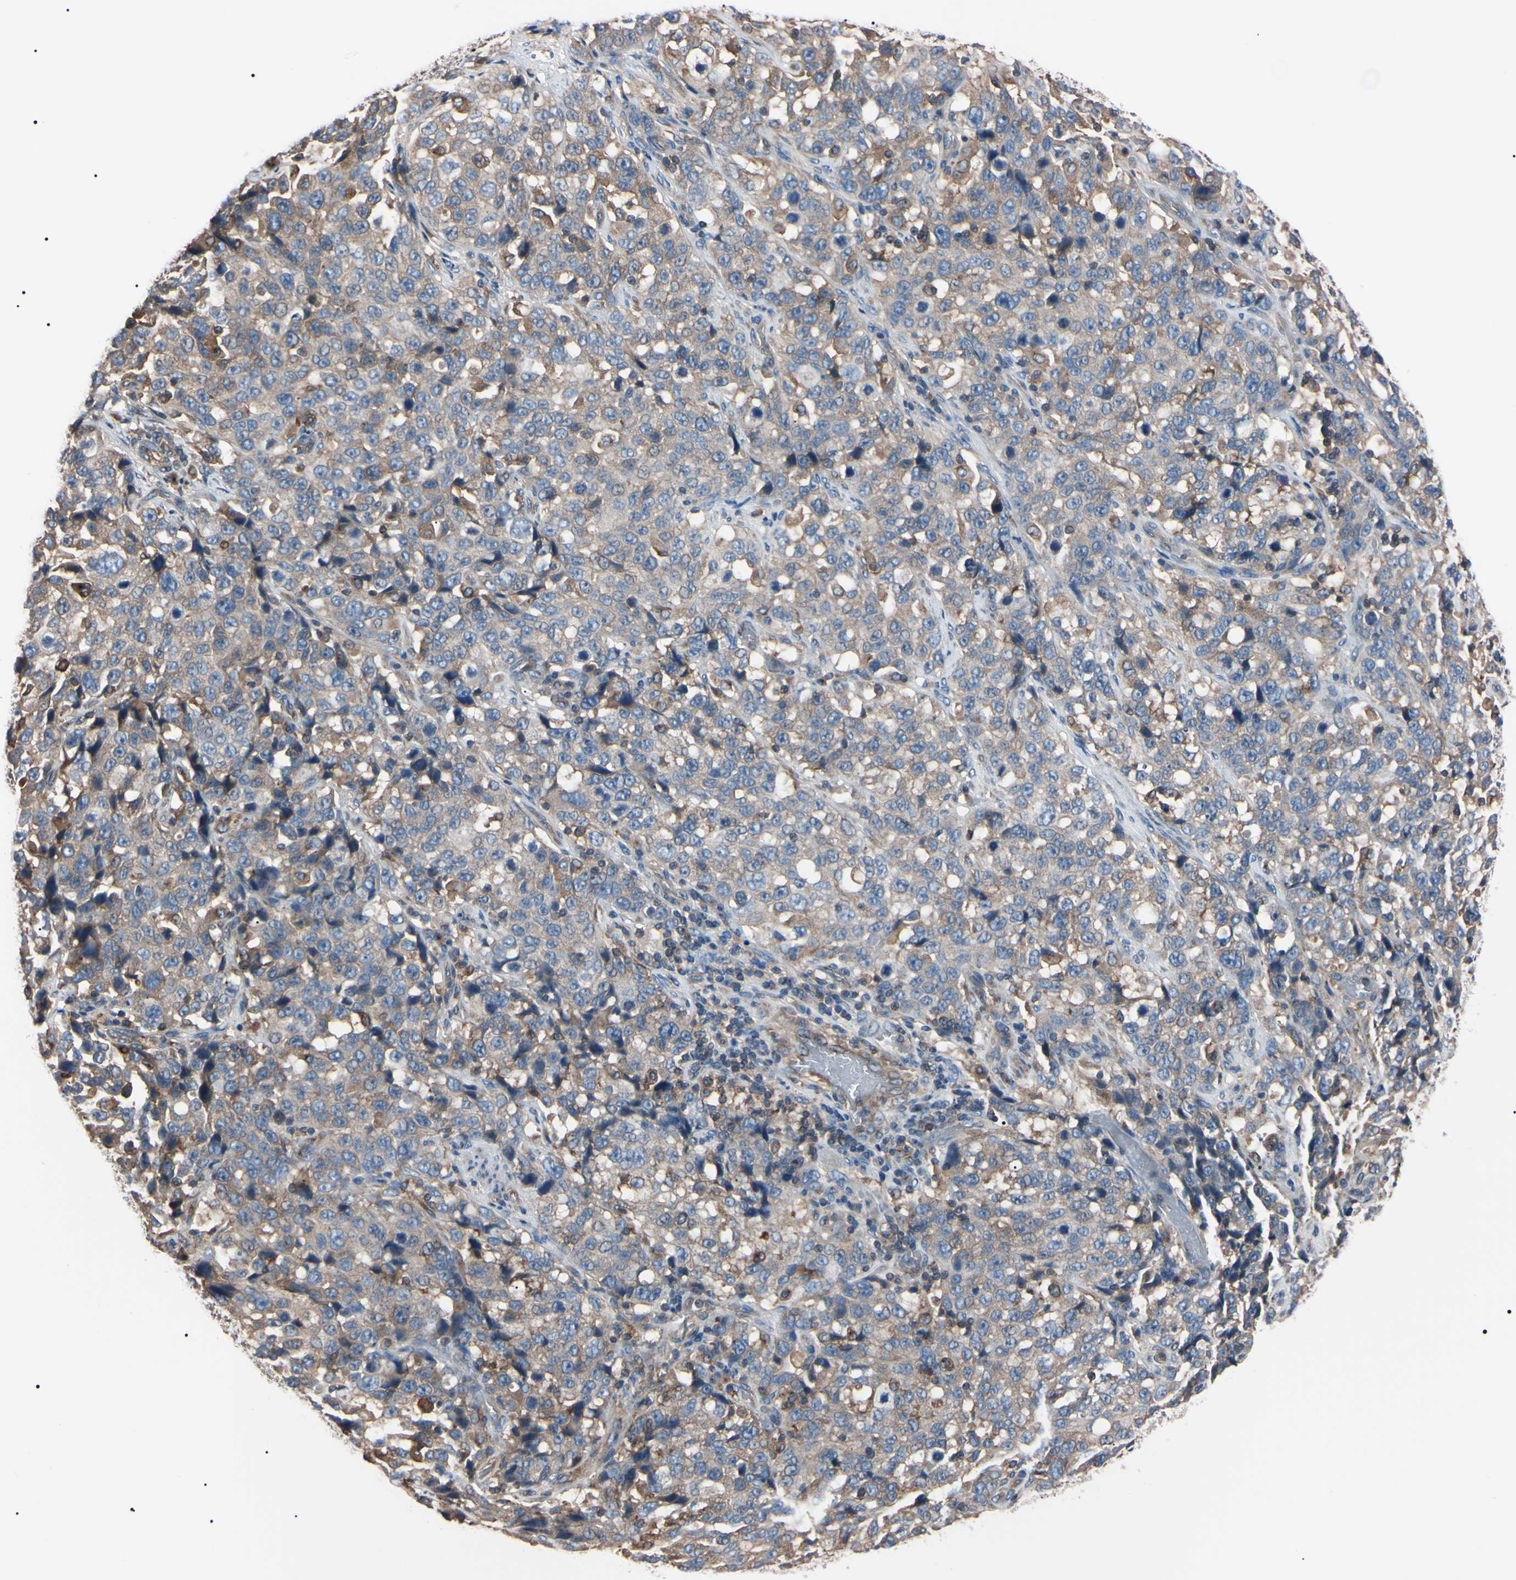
{"staining": {"intensity": "weak", "quantity": ">75%", "location": "cytoplasmic/membranous"}, "tissue": "stomach cancer", "cell_type": "Tumor cells", "image_type": "cancer", "snomed": [{"axis": "morphology", "description": "Normal tissue, NOS"}, {"axis": "morphology", "description": "Adenocarcinoma, NOS"}, {"axis": "topography", "description": "Stomach"}], "caption": "Weak cytoplasmic/membranous expression is seen in approximately >75% of tumor cells in adenocarcinoma (stomach).", "gene": "PRKACA", "patient": {"sex": "male", "age": 48}}